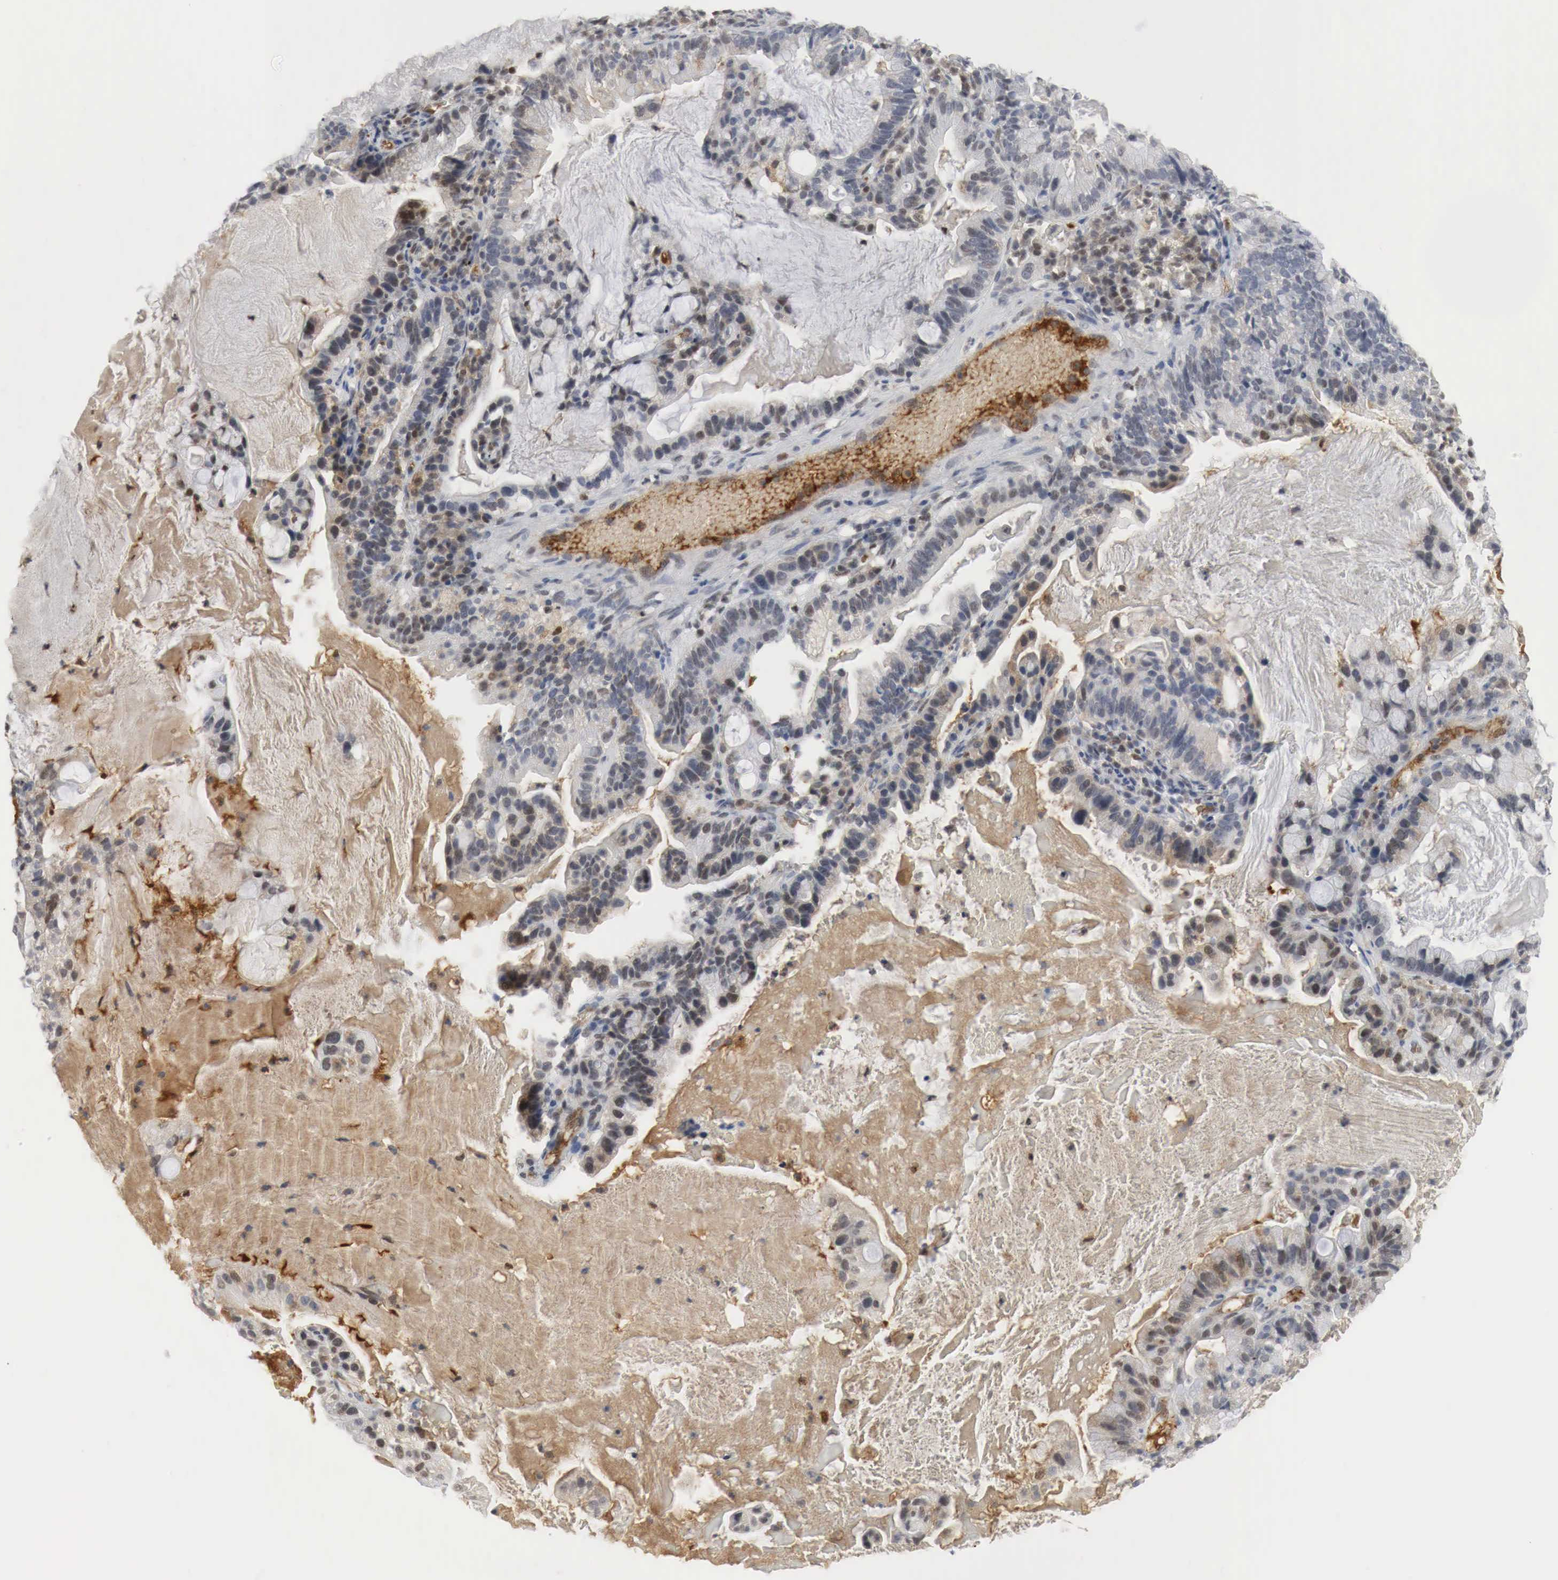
{"staining": {"intensity": "moderate", "quantity": "25%-75%", "location": "cytoplasmic/membranous,nuclear"}, "tissue": "cervical cancer", "cell_type": "Tumor cells", "image_type": "cancer", "snomed": [{"axis": "morphology", "description": "Adenocarcinoma, NOS"}, {"axis": "topography", "description": "Cervix"}], "caption": "This is an image of immunohistochemistry staining of cervical cancer, which shows moderate positivity in the cytoplasmic/membranous and nuclear of tumor cells.", "gene": "MYC", "patient": {"sex": "female", "age": 41}}